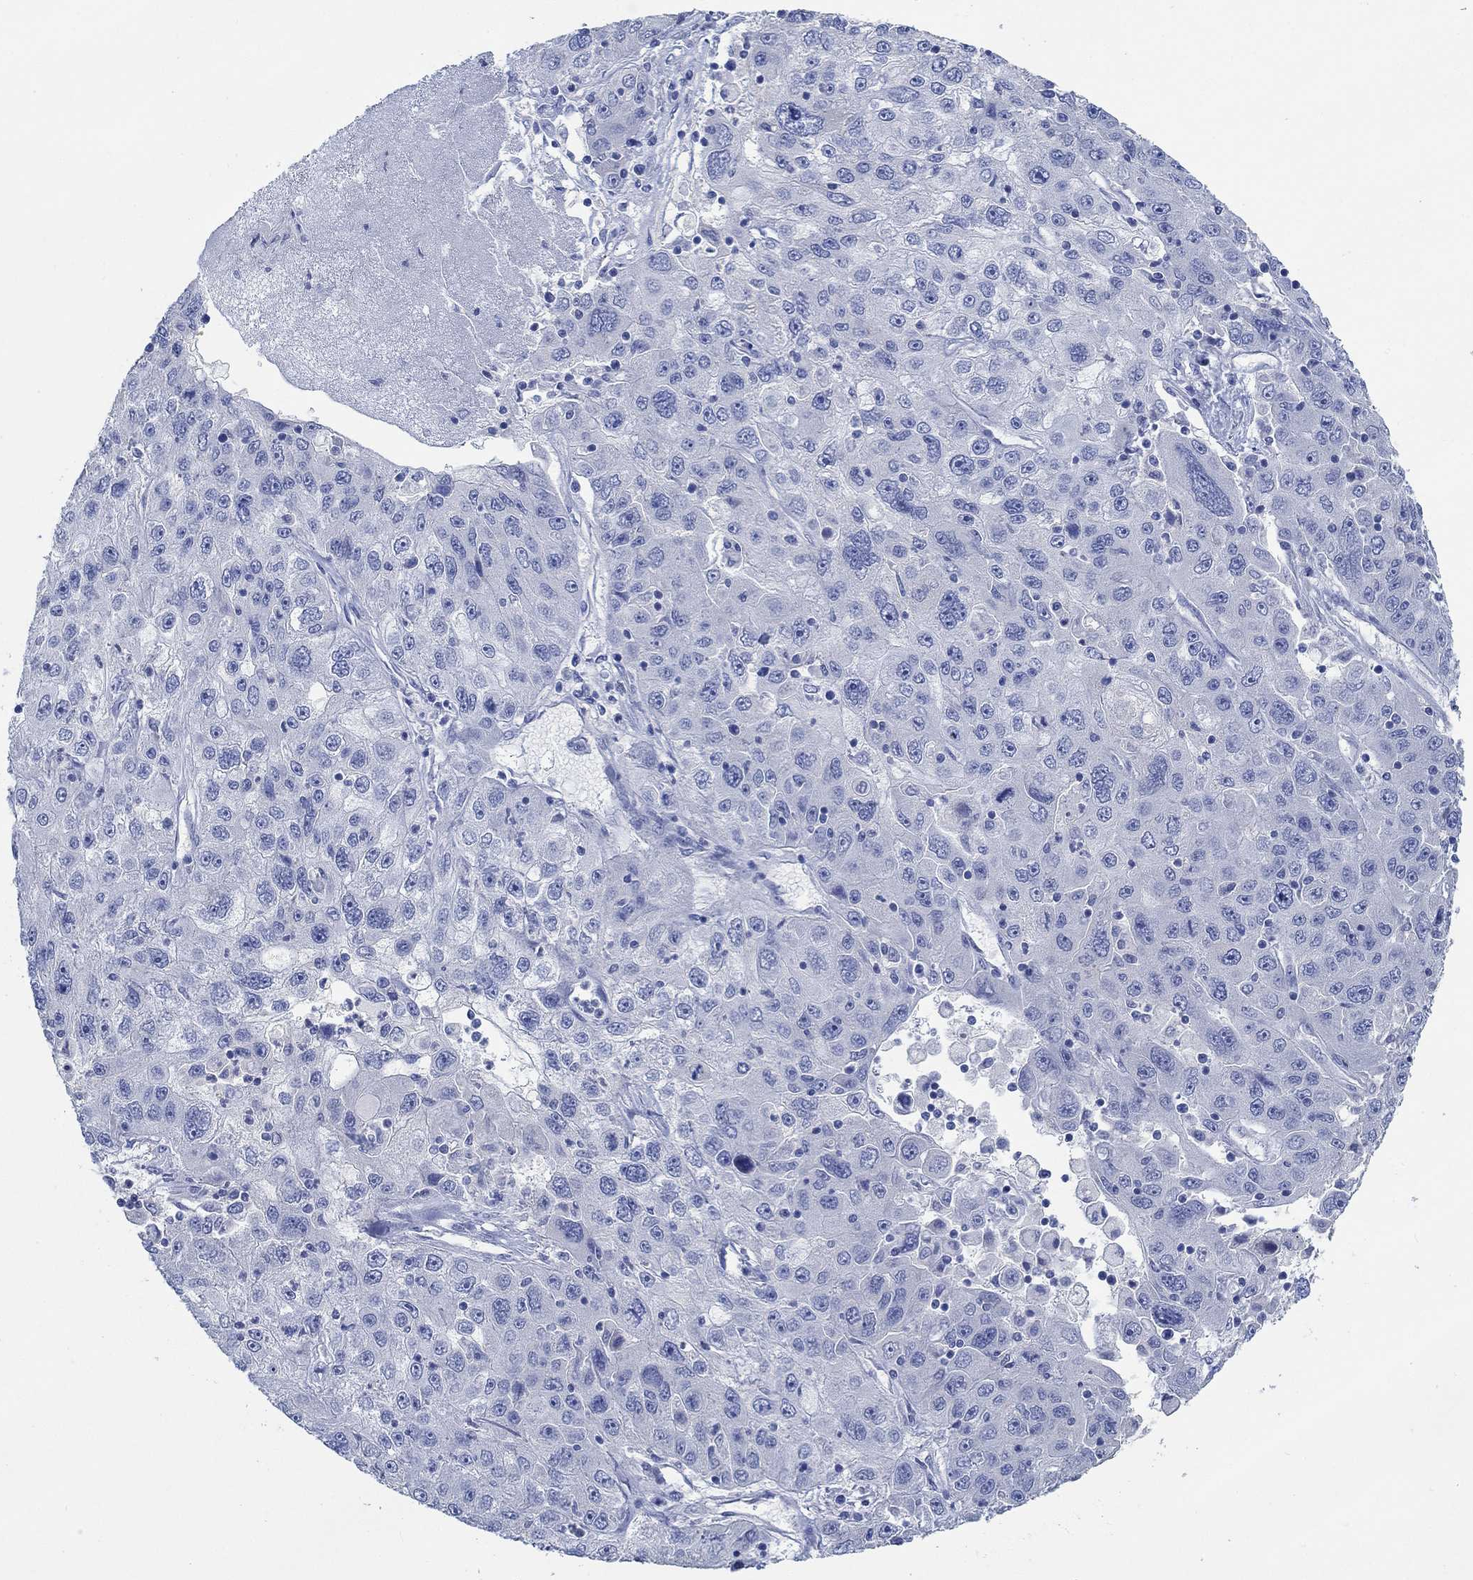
{"staining": {"intensity": "negative", "quantity": "none", "location": "none"}, "tissue": "stomach cancer", "cell_type": "Tumor cells", "image_type": "cancer", "snomed": [{"axis": "morphology", "description": "Adenocarcinoma, NOS"}, {"axis": "topography", "description": "Stomach"}], "caption": "This is an immunohistochemistry micrograph of stomach cancer. There is no expression in tumor cells.", "gene": "PPP1R17", "patient": {"sex": "male", "age": 56}}